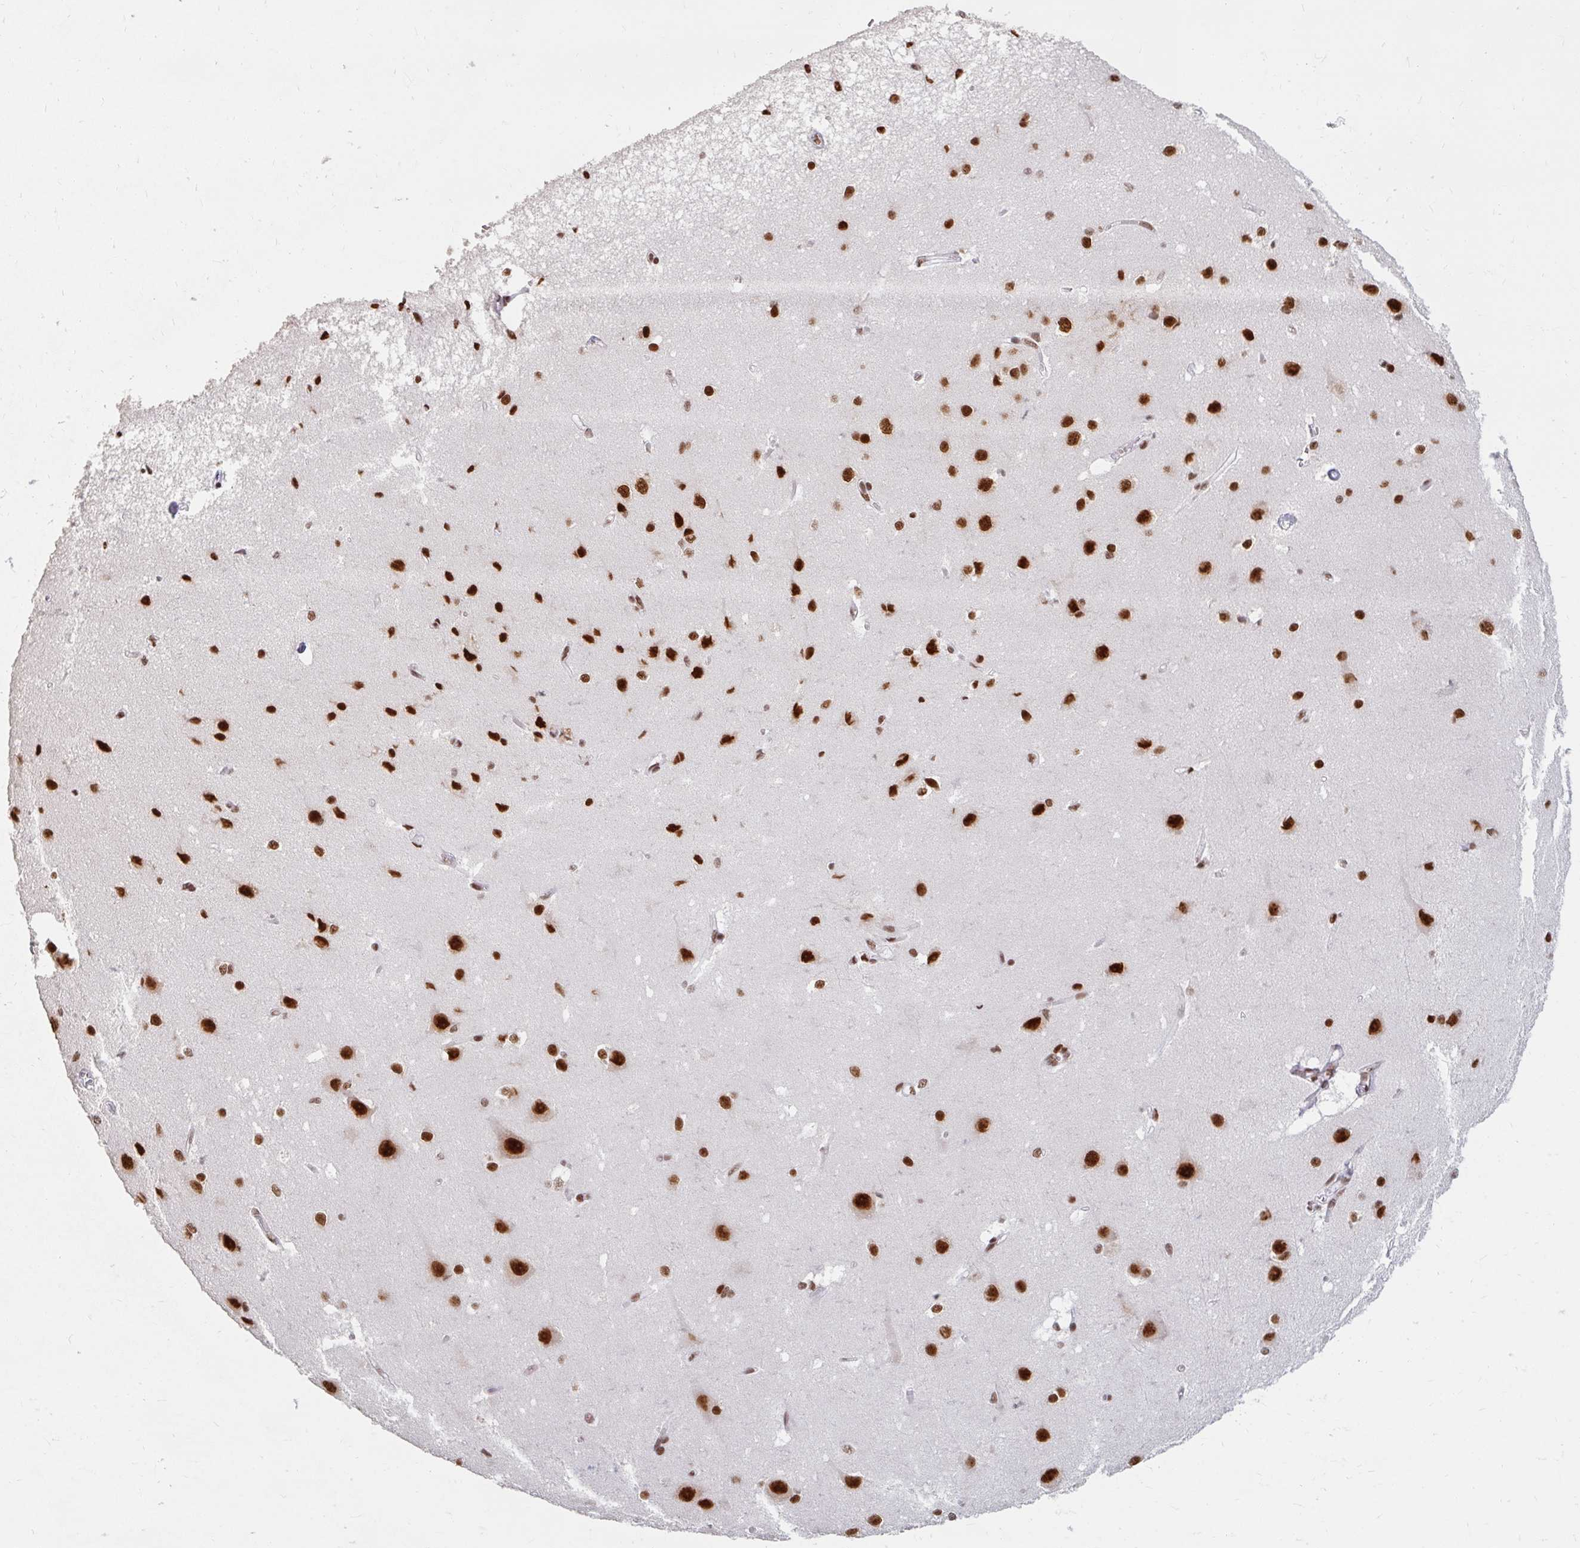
{"staining": {"intensity": "weak", "quantity": ">75%", "location": "nuclear"}, "tissue": "cerebral cortex", "cell_type": "Endothelial cells", "image_type": "normal", "snomed": [{"axis": "morphology", "description": "Normal tissue, NOS"}, {"axis": "topography", "description": "Cerebral cortex"}], "caption": "Protein staining of normal cerebral cortex shows weak nuclear positivity in about >75% of endothelial cells. The protein of interest is stained brown, and the nuclei are stained in blue (DAB (3,3'-diaminobenzidine) IHC with brightfield microscopy, high magnification).", "gene": "SRSF10", "patient": {"sex": "male", "age": 37}}